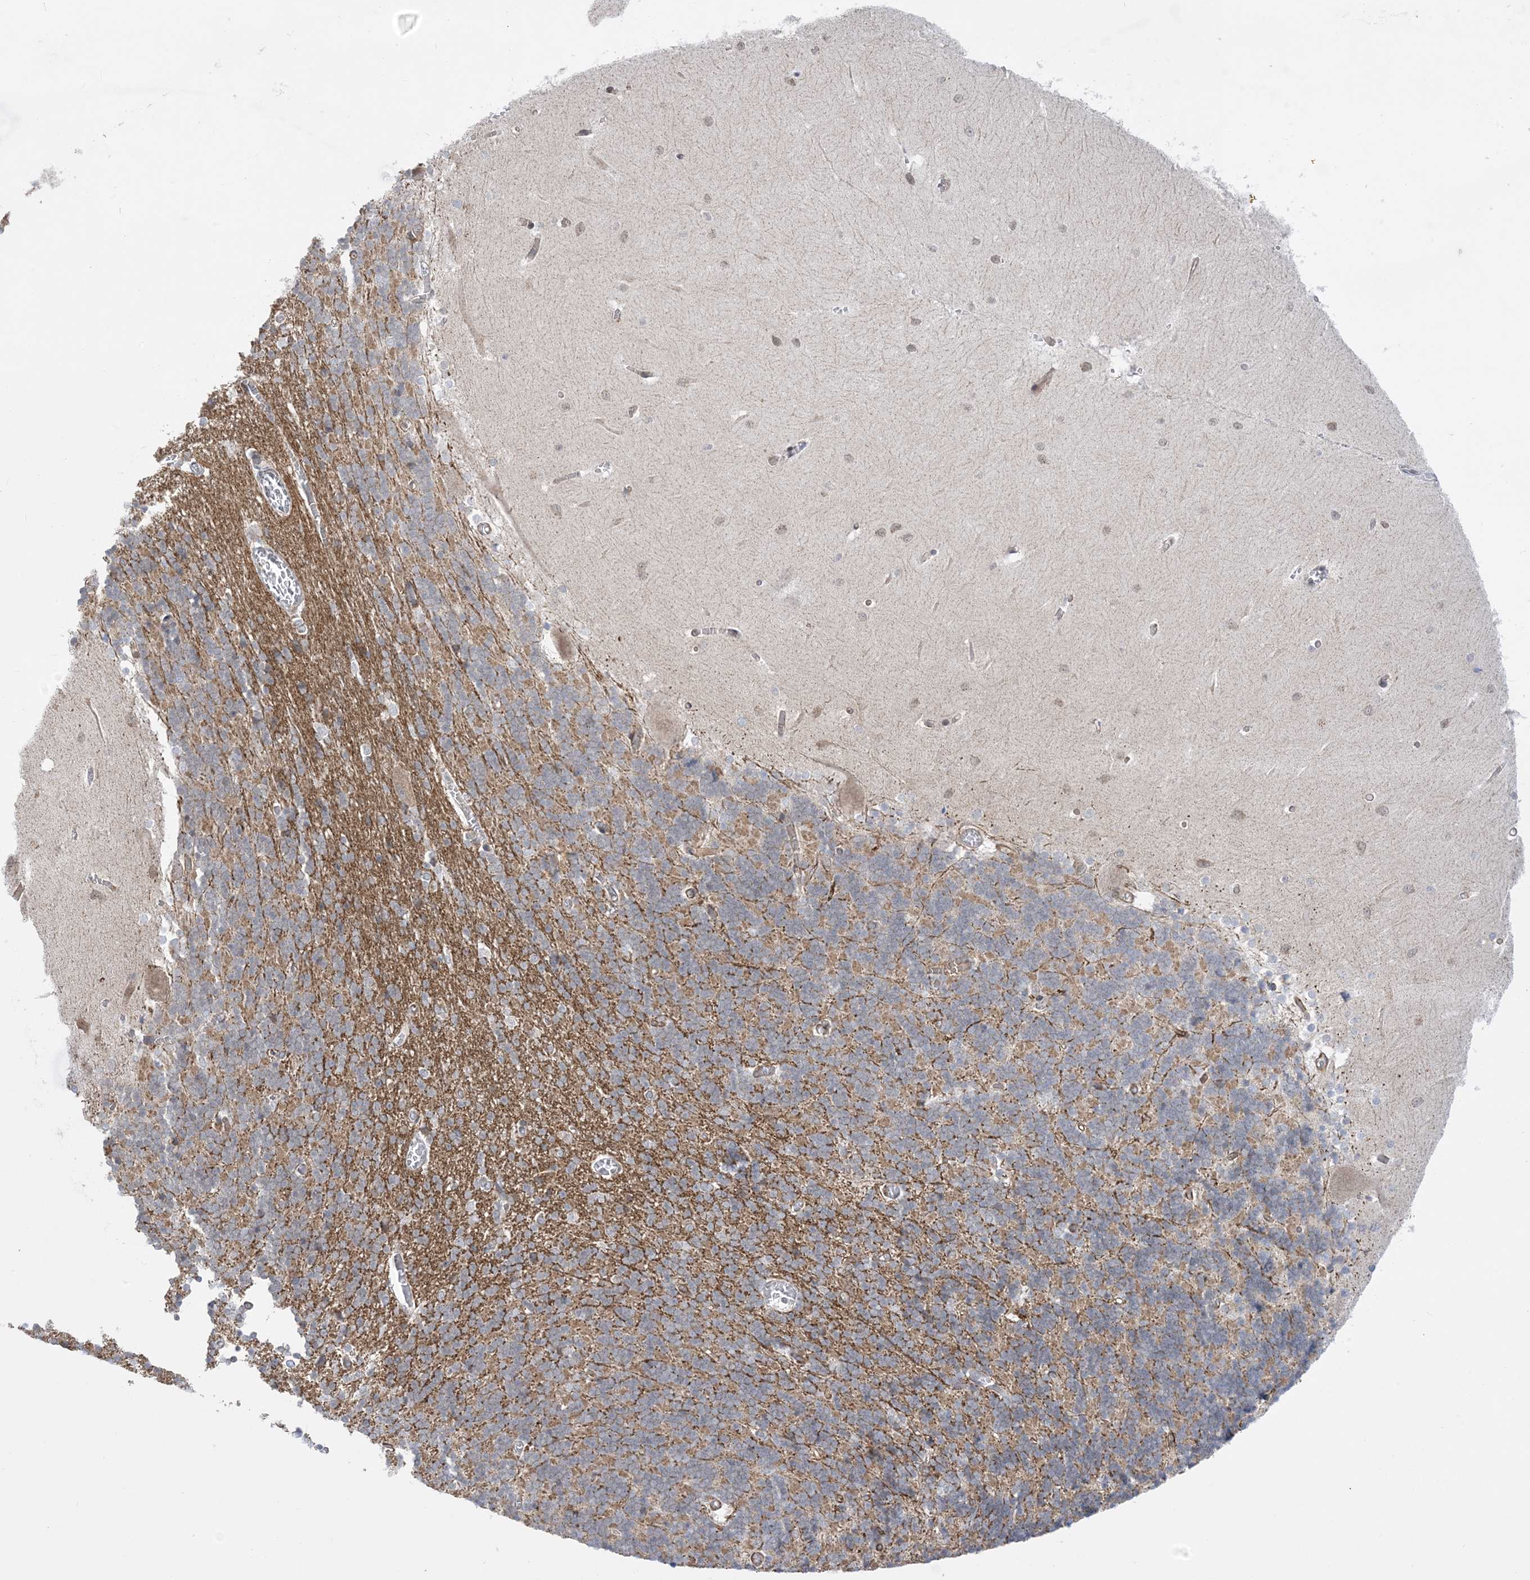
{"staining": {"intensity": "moderate", "quantity": "25%-75%", "location": "cytoplasmic/membranous"}, "tissue": "cerebellum", "cell_type": "Cells in granular layer", "image_type": "normal", "snomed": [{"axis": "morphology", "description": "Normal tissue, NOS"}, {"axis": "topography", "description": "Cerebellum"}], "caption": "A brown stain labels moderate cytoplasmic/membranous staining of a protein in cells in granular layer of normal human cerebellum.", "gene": "CASP4", "patient": {"sex": "male", "age": 57}}